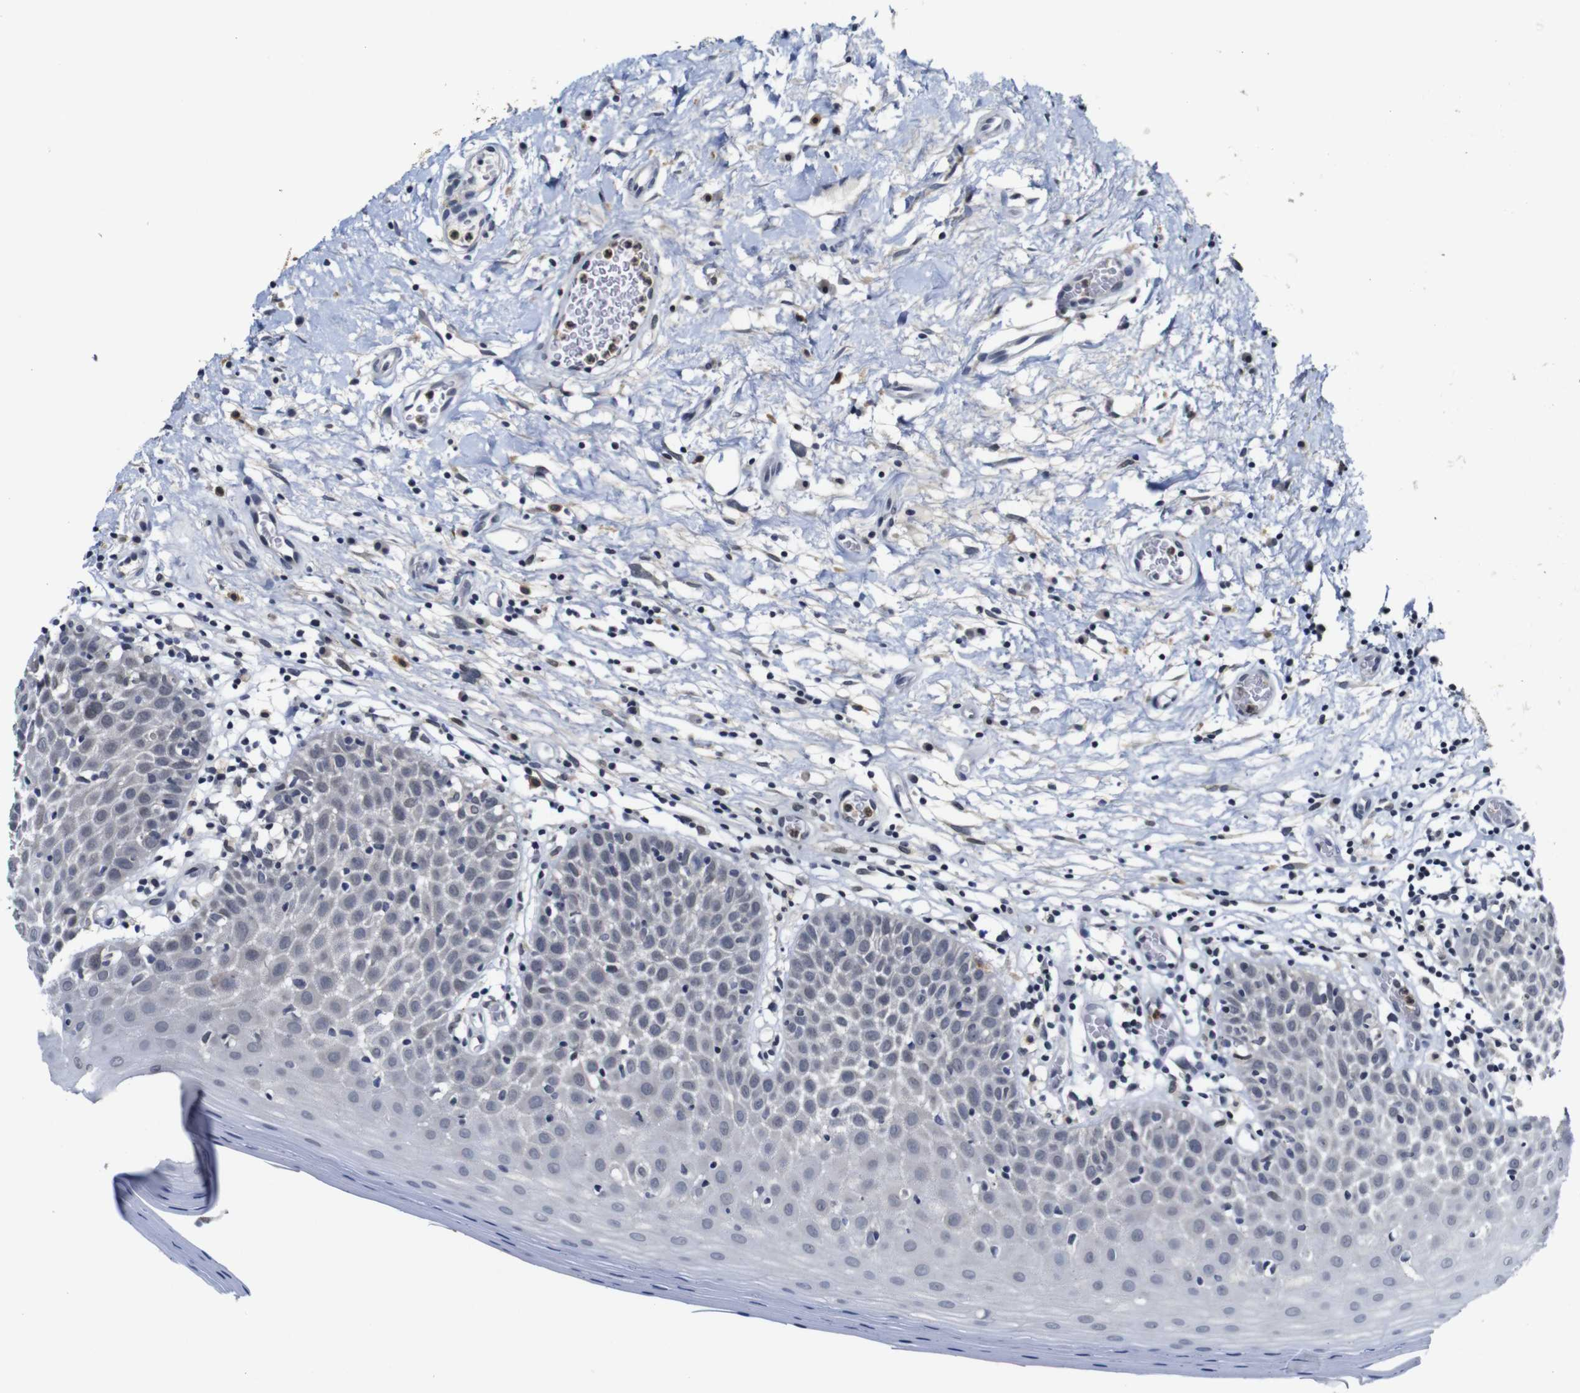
{"staining": {"intensity": "moderate", "quantity": "<25%", "location": "cytoplasmic/membranous,nuclear"}, "tissue": "oral mucosa", "cell_type": "Squamous epithelial cells", "image_type": "normal", "snomed": [{"axis": "morphology", "description": "Normal tissue, NOS"}, {"axis": "topography", "description": "Skeletal muscle"}, {"axis": "topography", "description": "Oral tissue"}], "caption": "Moderate cytoplasmic/membranous,nuclear positivity is identified in about <25% of squamous epithelial cells in benign oral mucosa. (Stains: DAB (3,3'-diaminobenzidine) in brown, nuclei in blue, Microscopy: brightfield microscopy at high magnification).", "gene": "NTRK3", "patient": {"sex": "male", "age": 58}}